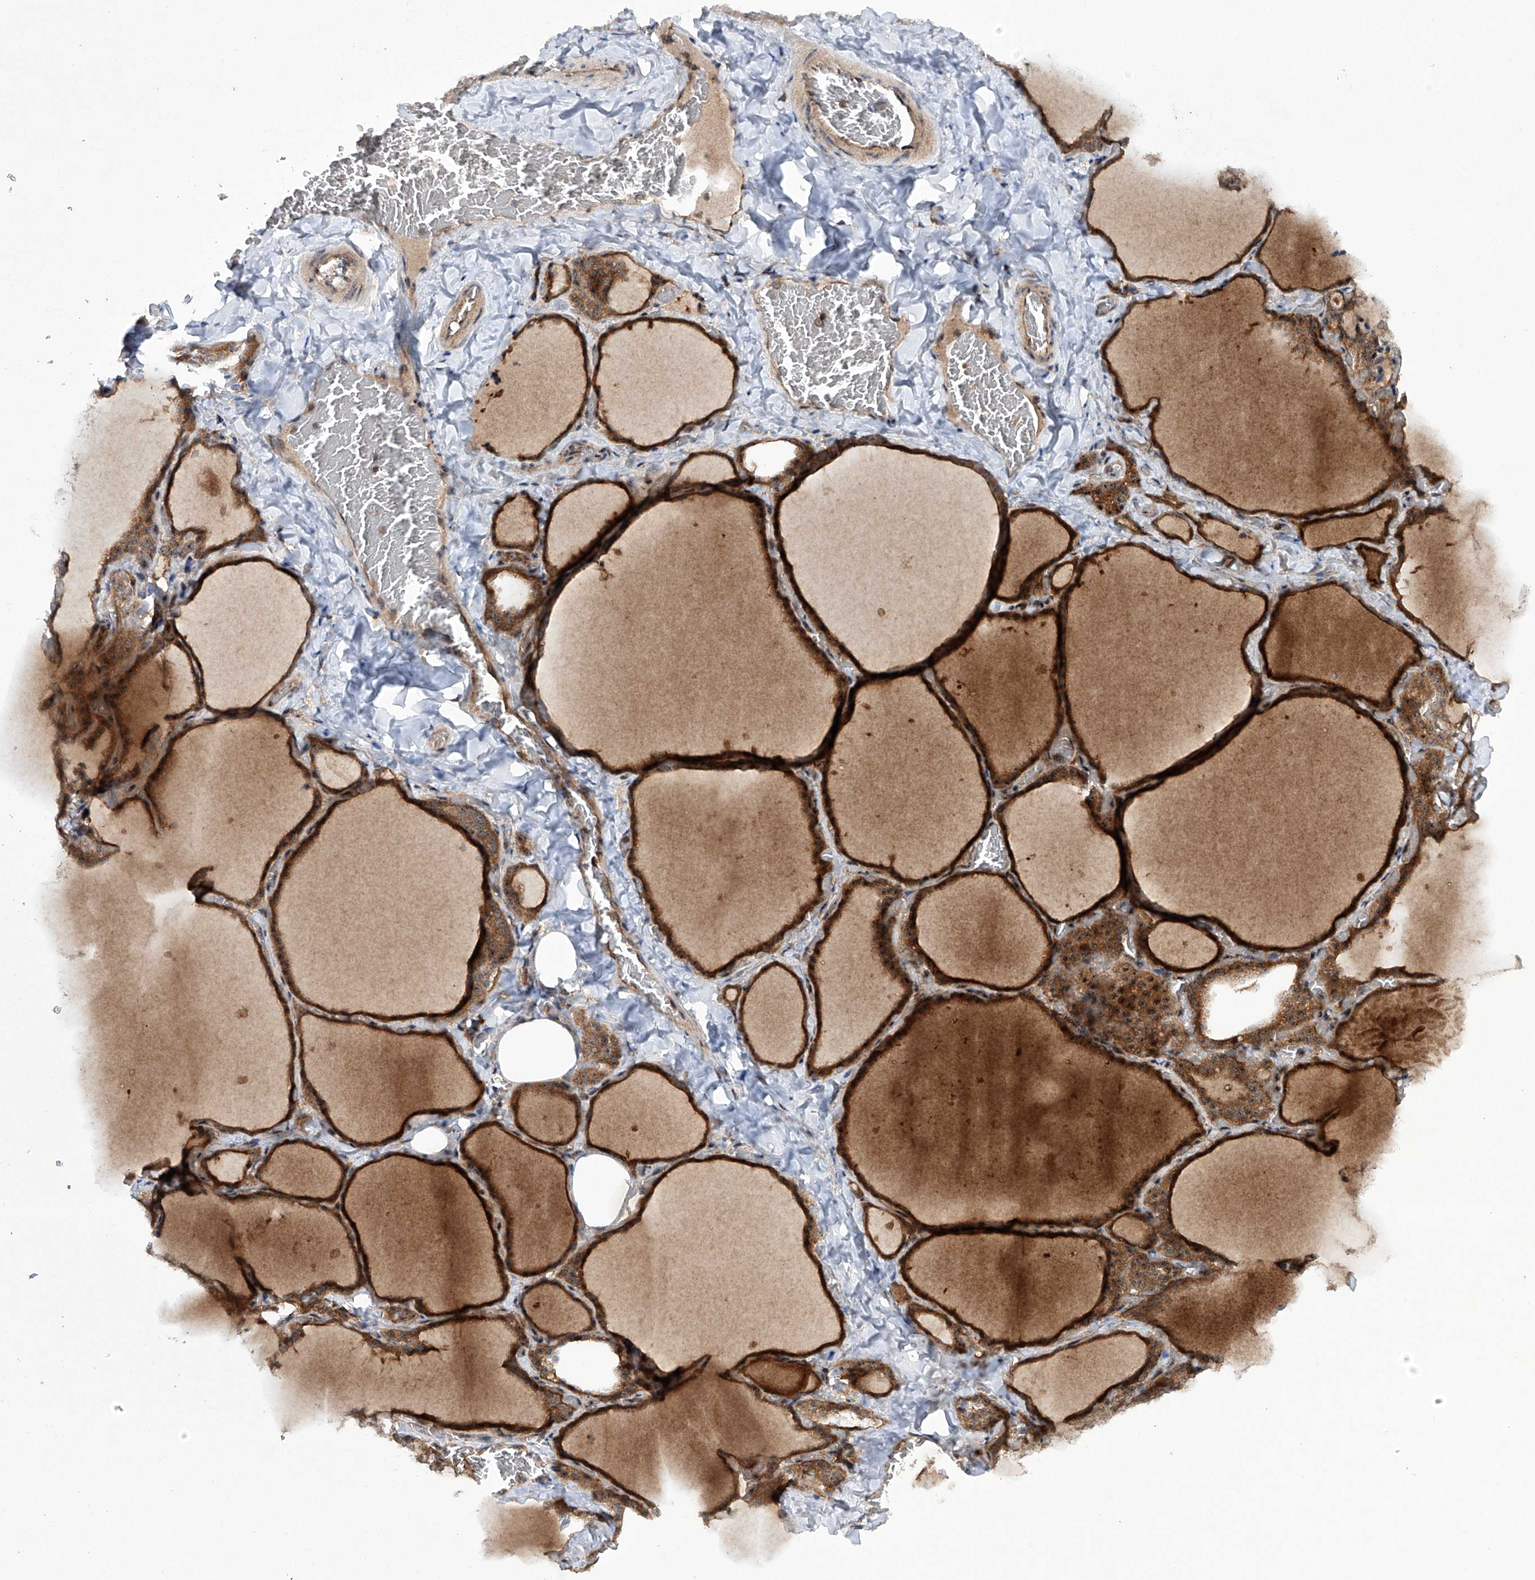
{"staining": {"intensity": "moderate", "quantity": ">75%", "location": "cytoplasmic/membranous"}, "tissue": "thyroid gland", "cell_type": "Glandular cells", "image_type": "normal", "snomed": [{"axis": "morphology", "description": "Normal tissue, NOS"}, {"axis": "topography", "description": "Thyroid gland"}], "caption": "Immunohistochemical staining of normal human thyroid gland displays moderate cytoplasmic/membranous protein staining in approximately >75% of glandular cells. (IHC, brightfield microscopy, high magnification).", "gene": "CISH", "patient": {"sex": "female", "age": 22}}